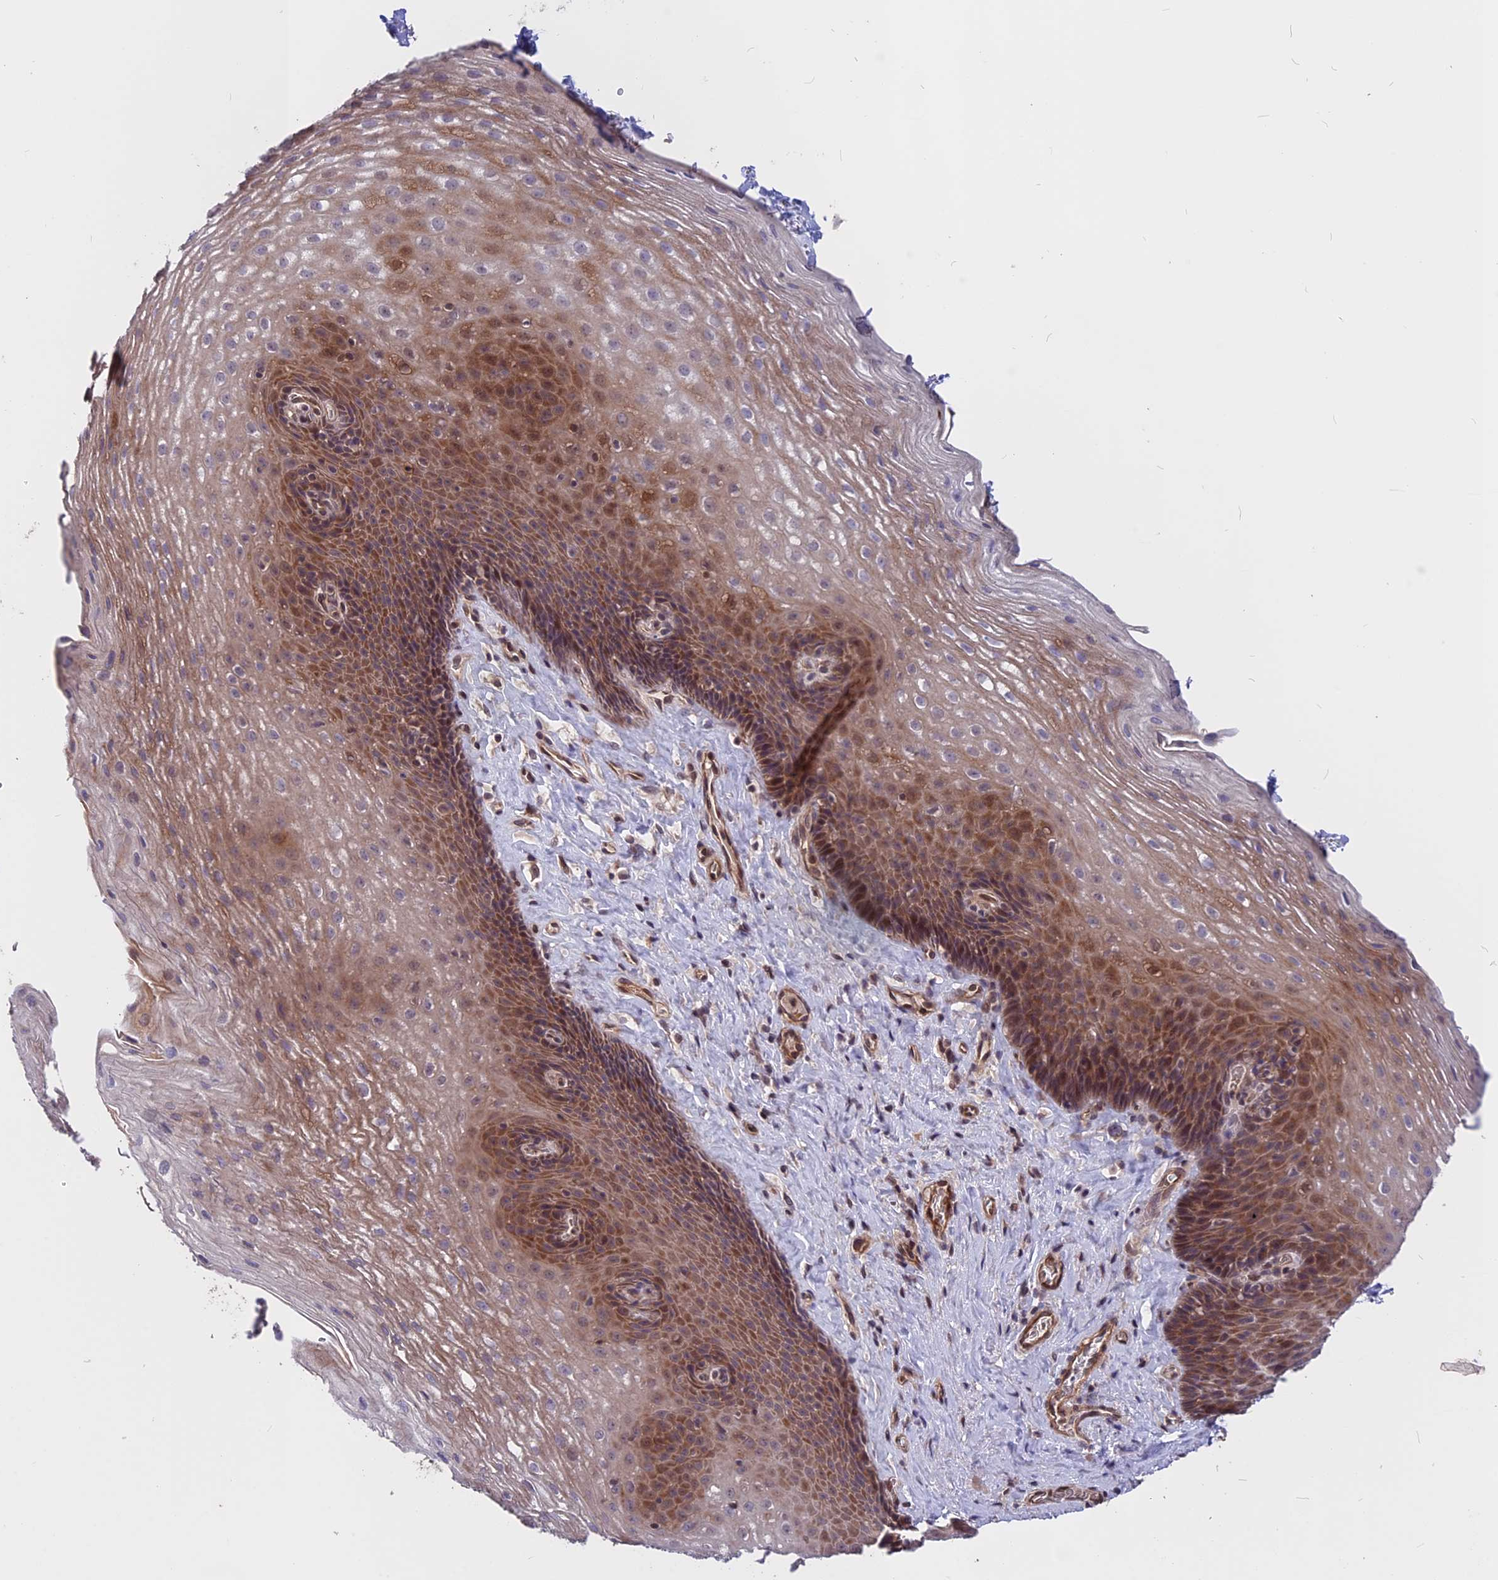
{"staining": {"intensity": "moderate", "quantity": "25%-75%", "location": "cytoplasmic/membranous,nuclear"}, "tissue": "esophagus", "cell_type": "Squamous epithelial cells", "image_type": "normal", "snomed": [{"axis": "morphology", "description": "Normal tissue, NOS"}, {"axis": "topography", "description": "Esophagus"}], "caption": "Esophagus stained for a protein reveals moderate cytoplasmic/membranous,nuclear positivity in squamous epithelial cells. The protein is shown in brown color, while the nuclei are stained blue.", "gene": "ZC3H10", "patient": {"sex": "female", "age": 66}}